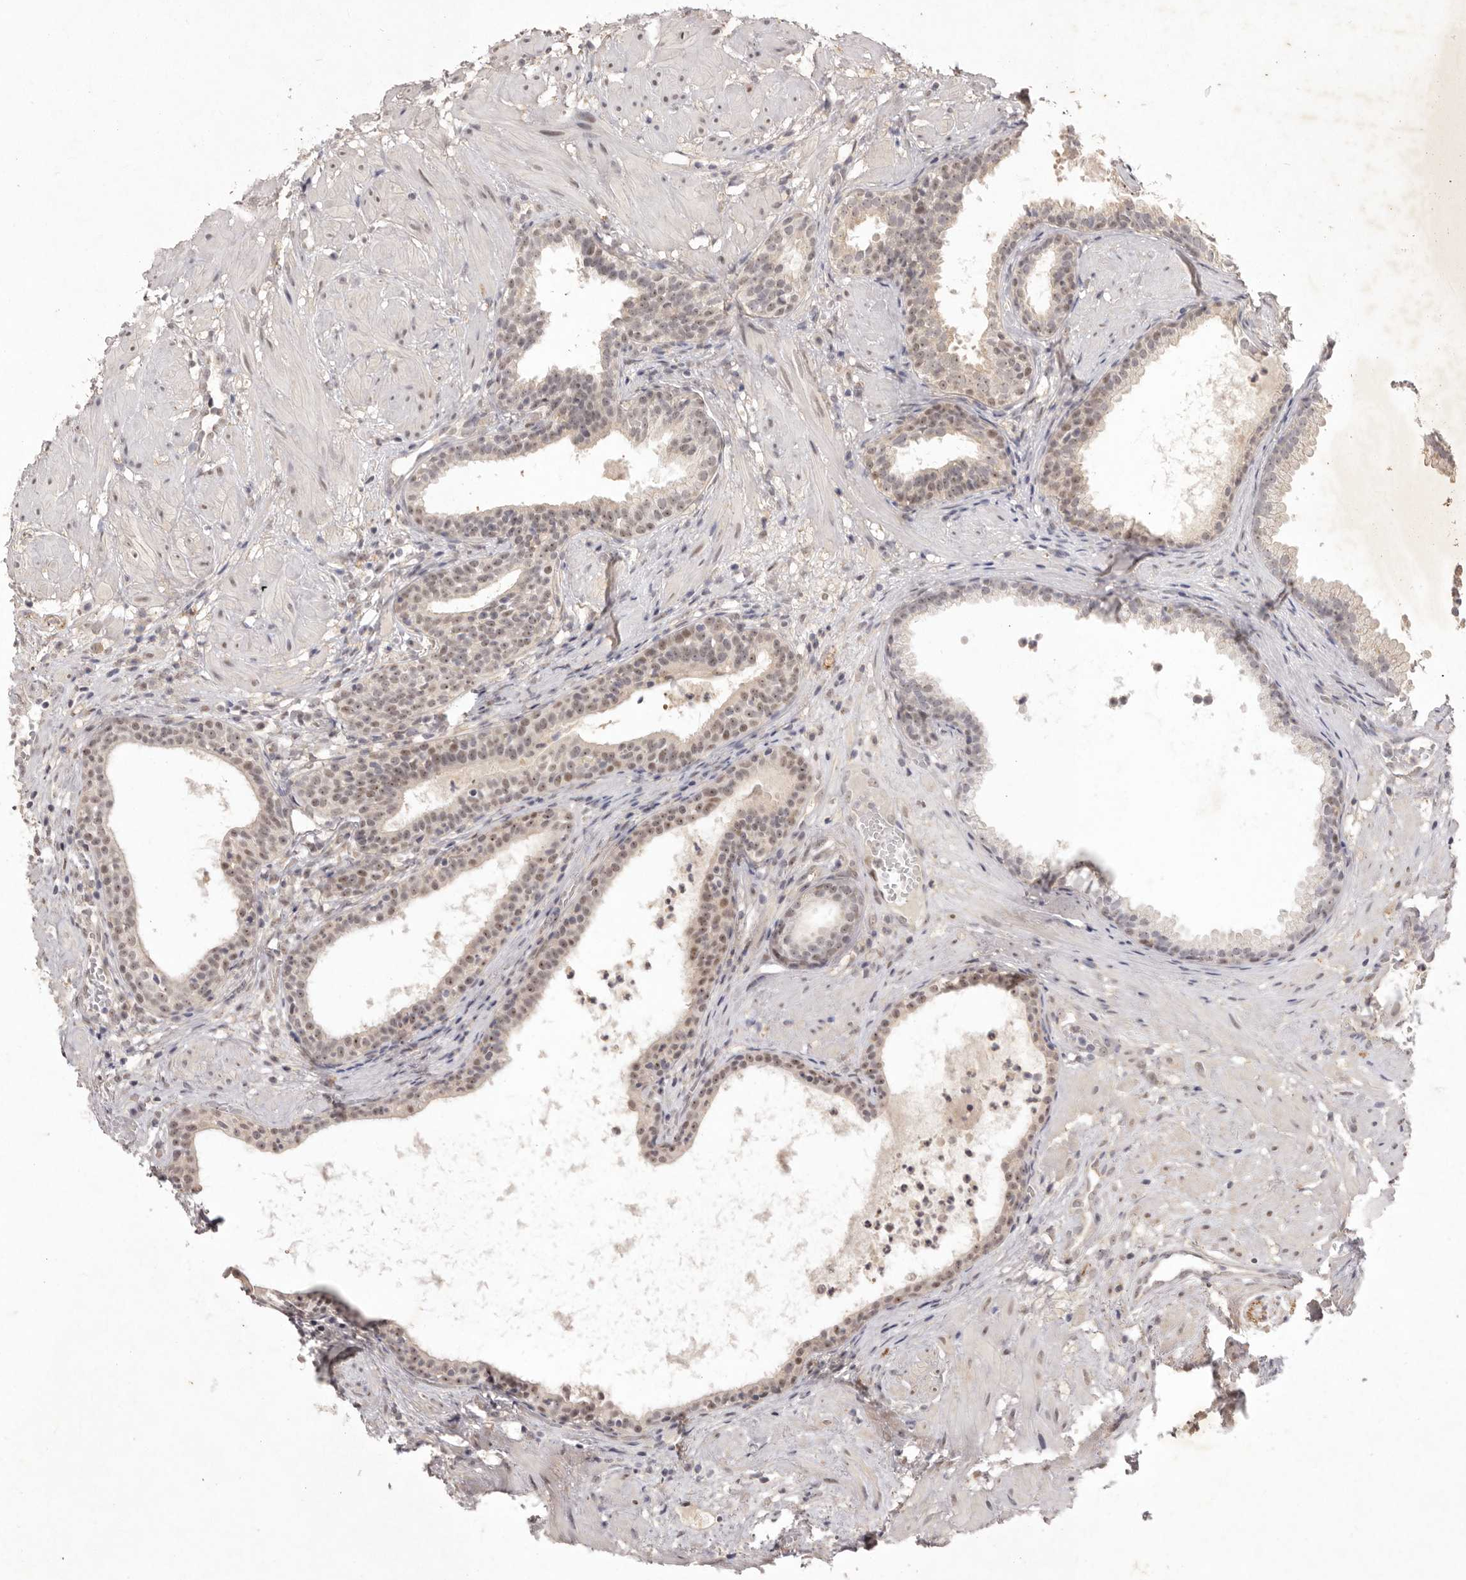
{"staining": {"intensity": "moderate", "quantity": ">75%", "location": "nuclear"}, "tissue": "prostate cancer", "cell_type": "Tumor cells", "image_type": "cancer", "snomed": [{"axis": "morphology", "description": "Adenocarcinoma, Low grade"}, {"axis": "topography", "description": "Prostate"}], "caption": "Immunohistochemical staining of human prostate cancer (adenocarcinoma (low-grade)) exhibits medium levels of moderate nuclear protein expression in approximately >75% of tumor cells. (Brightfield microscopy of DAB IHC at high magnification).", "gene": "TADA1", "patient": {"sex": "male", "age": 88}}